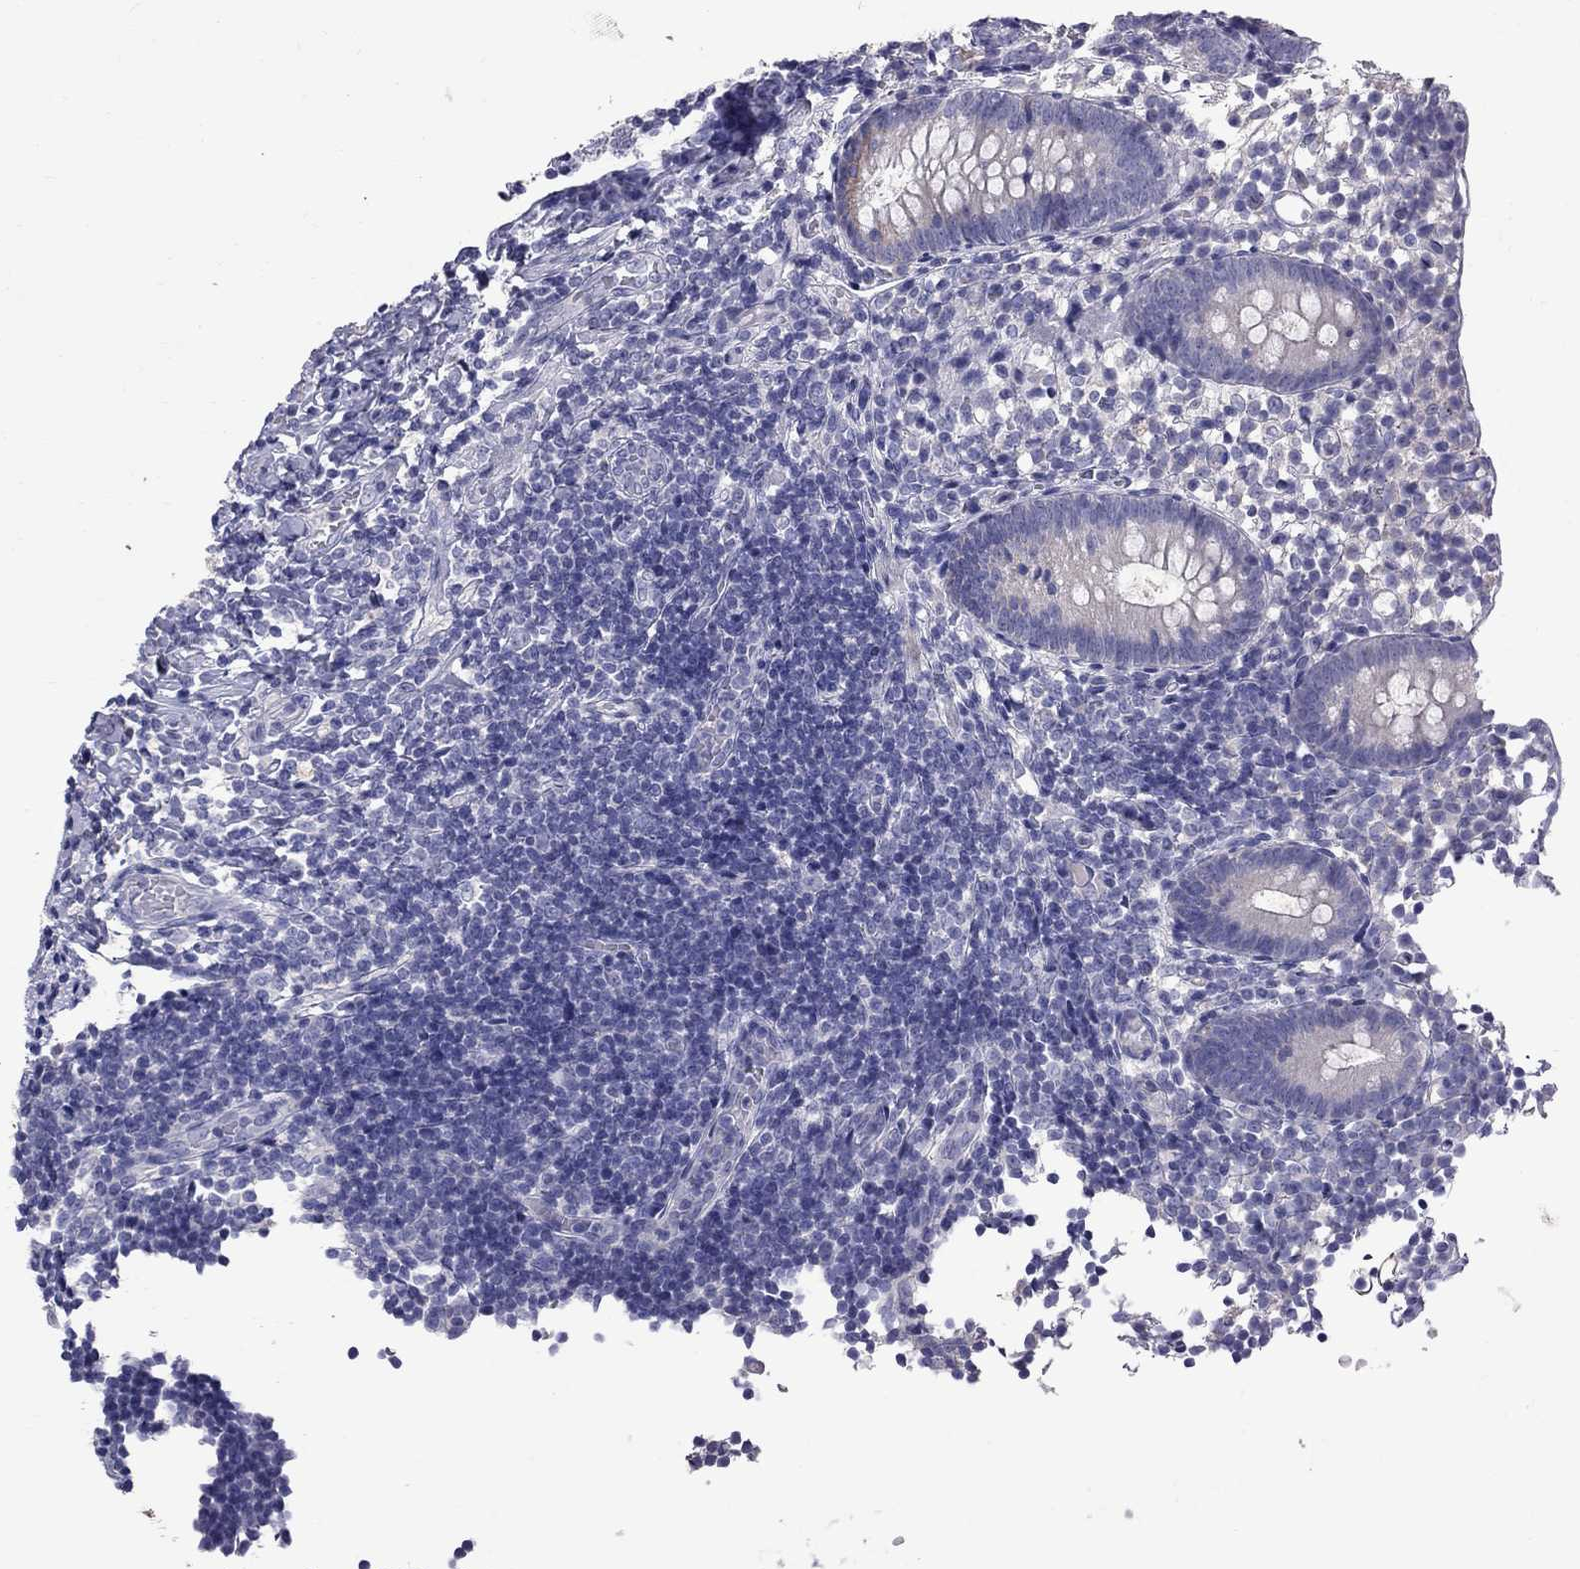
{"staining": {"intensity": "negative", "quantity": "none", "location": "none"}, "tissue": "appendix", "cell_type": "Glandular cells", "image_type": "normal", "snomed": [{"axis": "morphology", "description": "Normal tissue, NOS"}, {"axis": "topography", "description": "Appendix"}], "caption": "Appendix was stained to show a protein in brown. There is no significant expression in glandular cells. (IHC, brightfield microscopy, high magnification).", "gene": "CFAP91", "patient": {"sex": "female", "age": 40}}